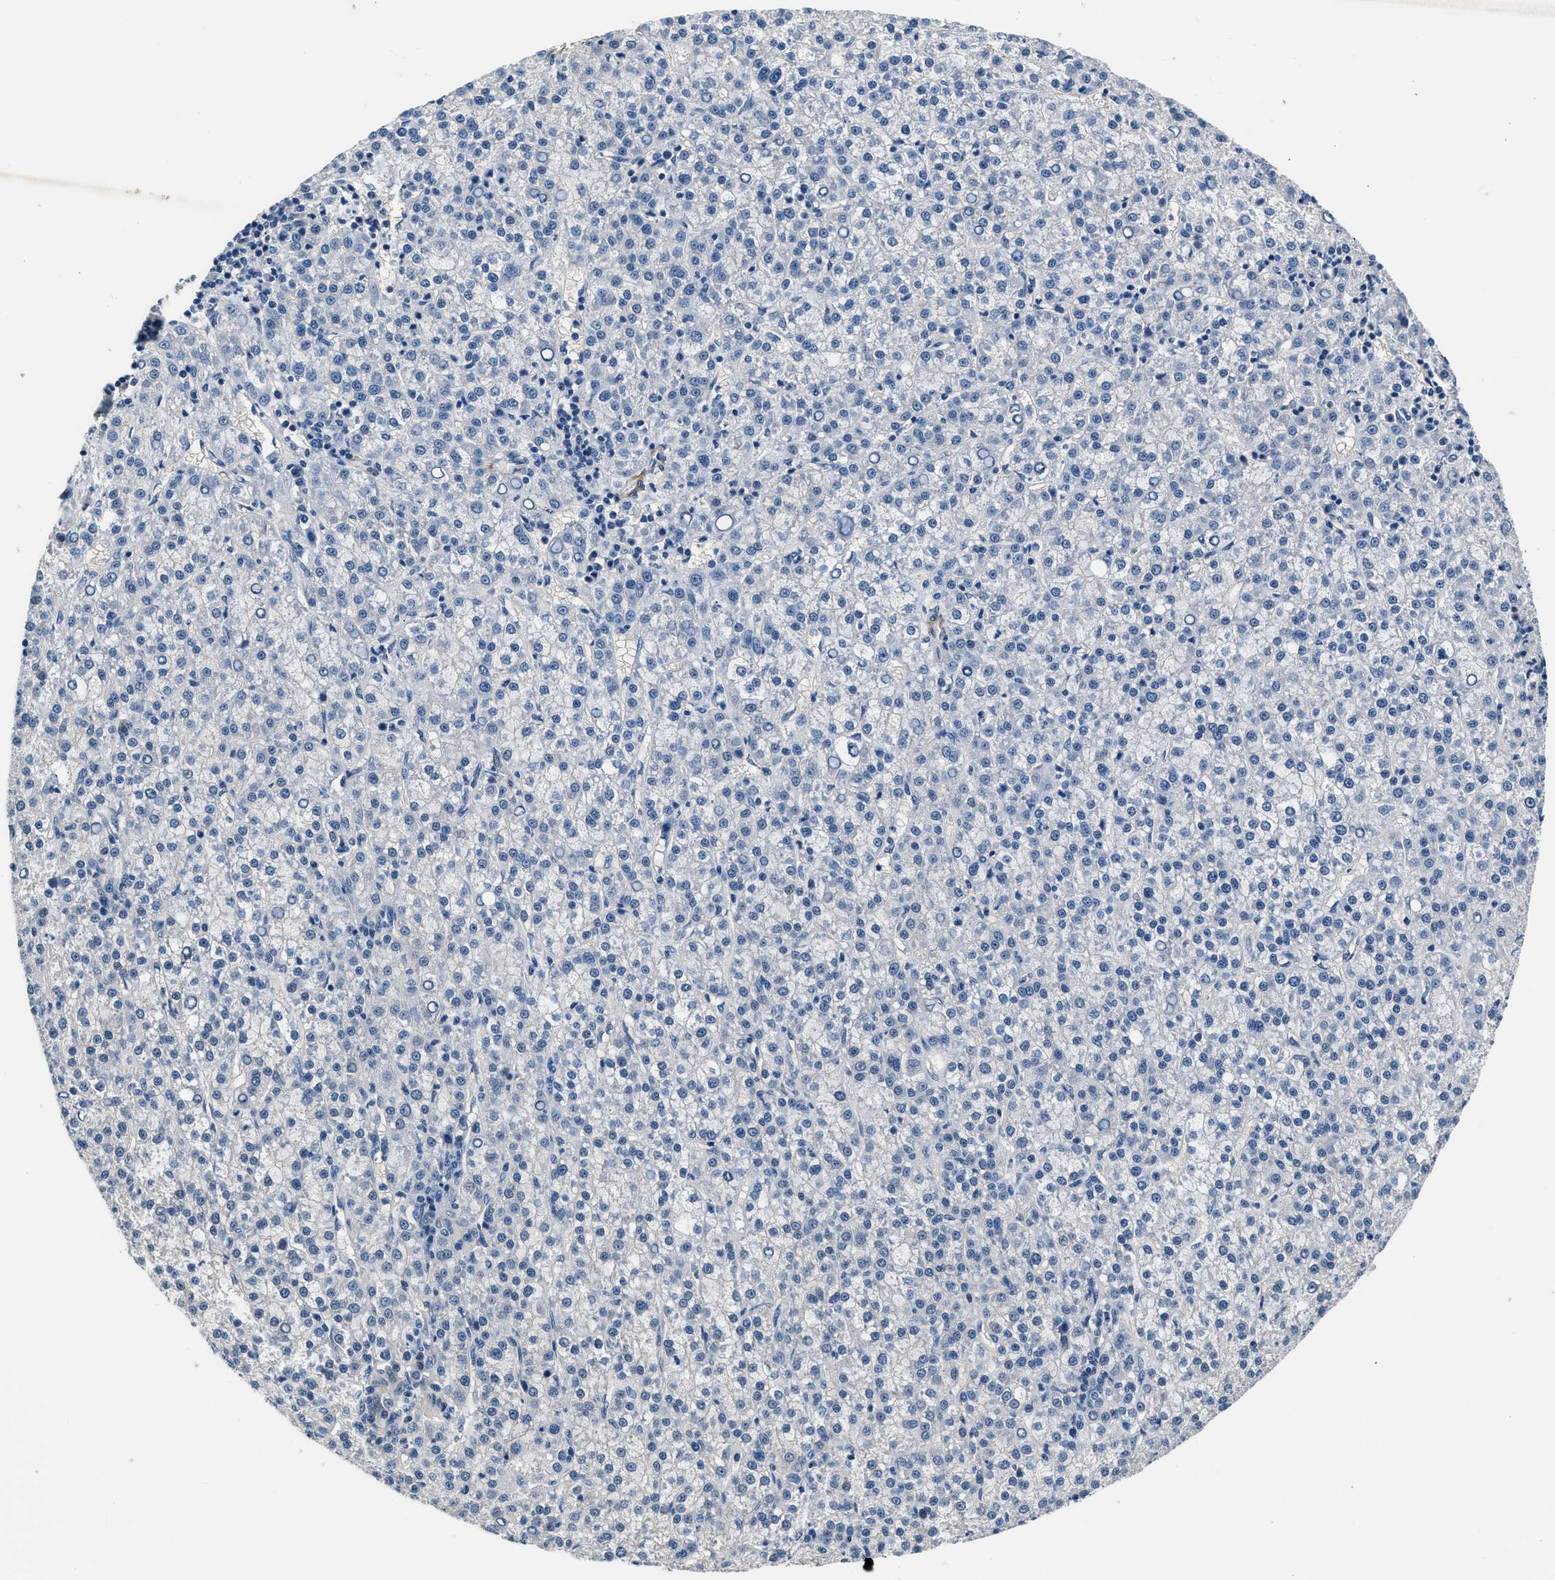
{"staining": {"intensity": "negative", "quantity": "none", "location": "none"}, "tissue": "liver cancer", "cell_type": "Tumor cells", "image_type": "cancer", "snomed": [{"axis": "morphology", "description": "Carcinoma, Hepatocellular, NOS"}, {"axis": "topography", "description": "Liver"}], "caption": "An immunohistochemistry (IHC) photomicrograph of liver cancer is shown. There is no staining in tumor cells of liver cancer.", "gene": "LANCL2", "patient": {"sex": "female", "age": 58}}